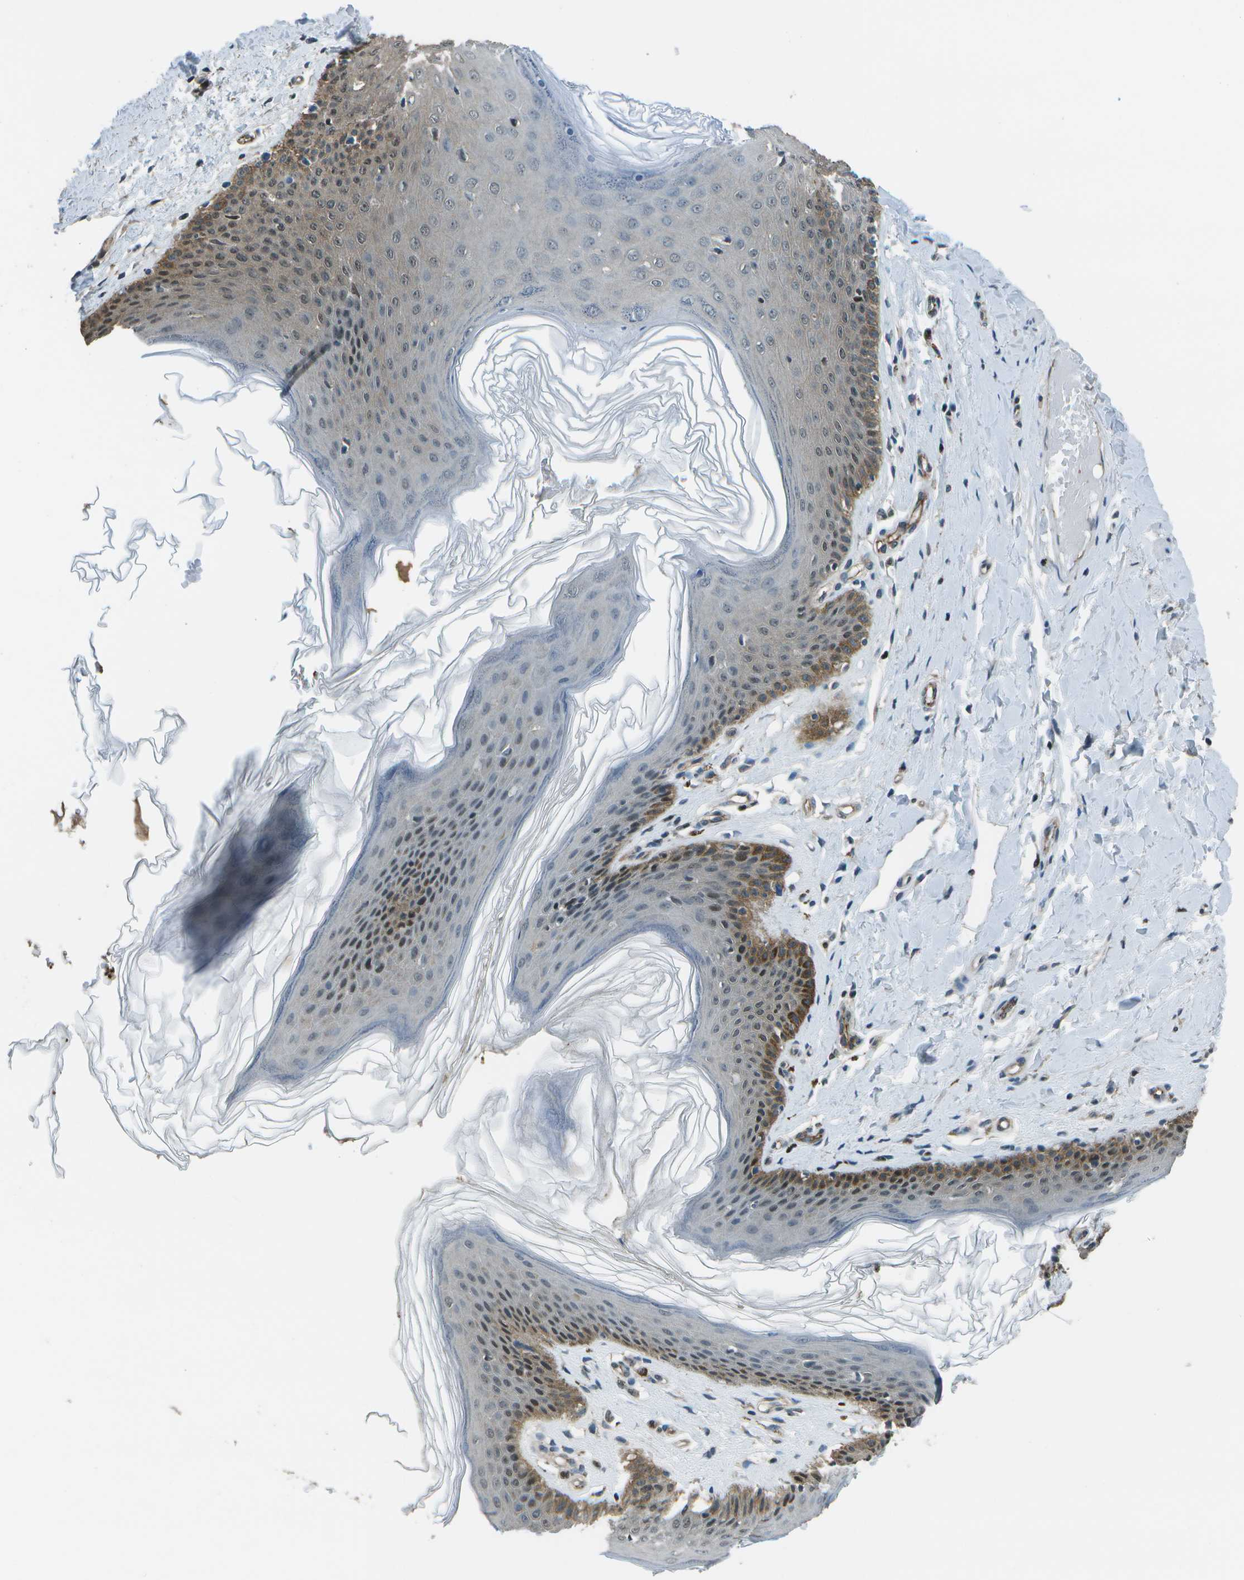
{"staining": {"intensity": "moderate", "quantity": "<25%", "location": "cytoplasmic/membranous"}, "tissue": "skin", "cell_type": "Epidermal cells", "image_type": "normal", "snomed": [{"axis": "morphology", "description": "Normal tissue, NOS"}, {"axis": "topography", "description": "Vulva"}], "caption": "A low amount of moderate cytoplasmic/membranous staining is present in about <25% of epidermal cells in unremarkable skin. (Brightfield microscopy of DAB IHC at high magnification).", "gene": "PDLIM1", "patient": {"sex": "female", "age": 66}}